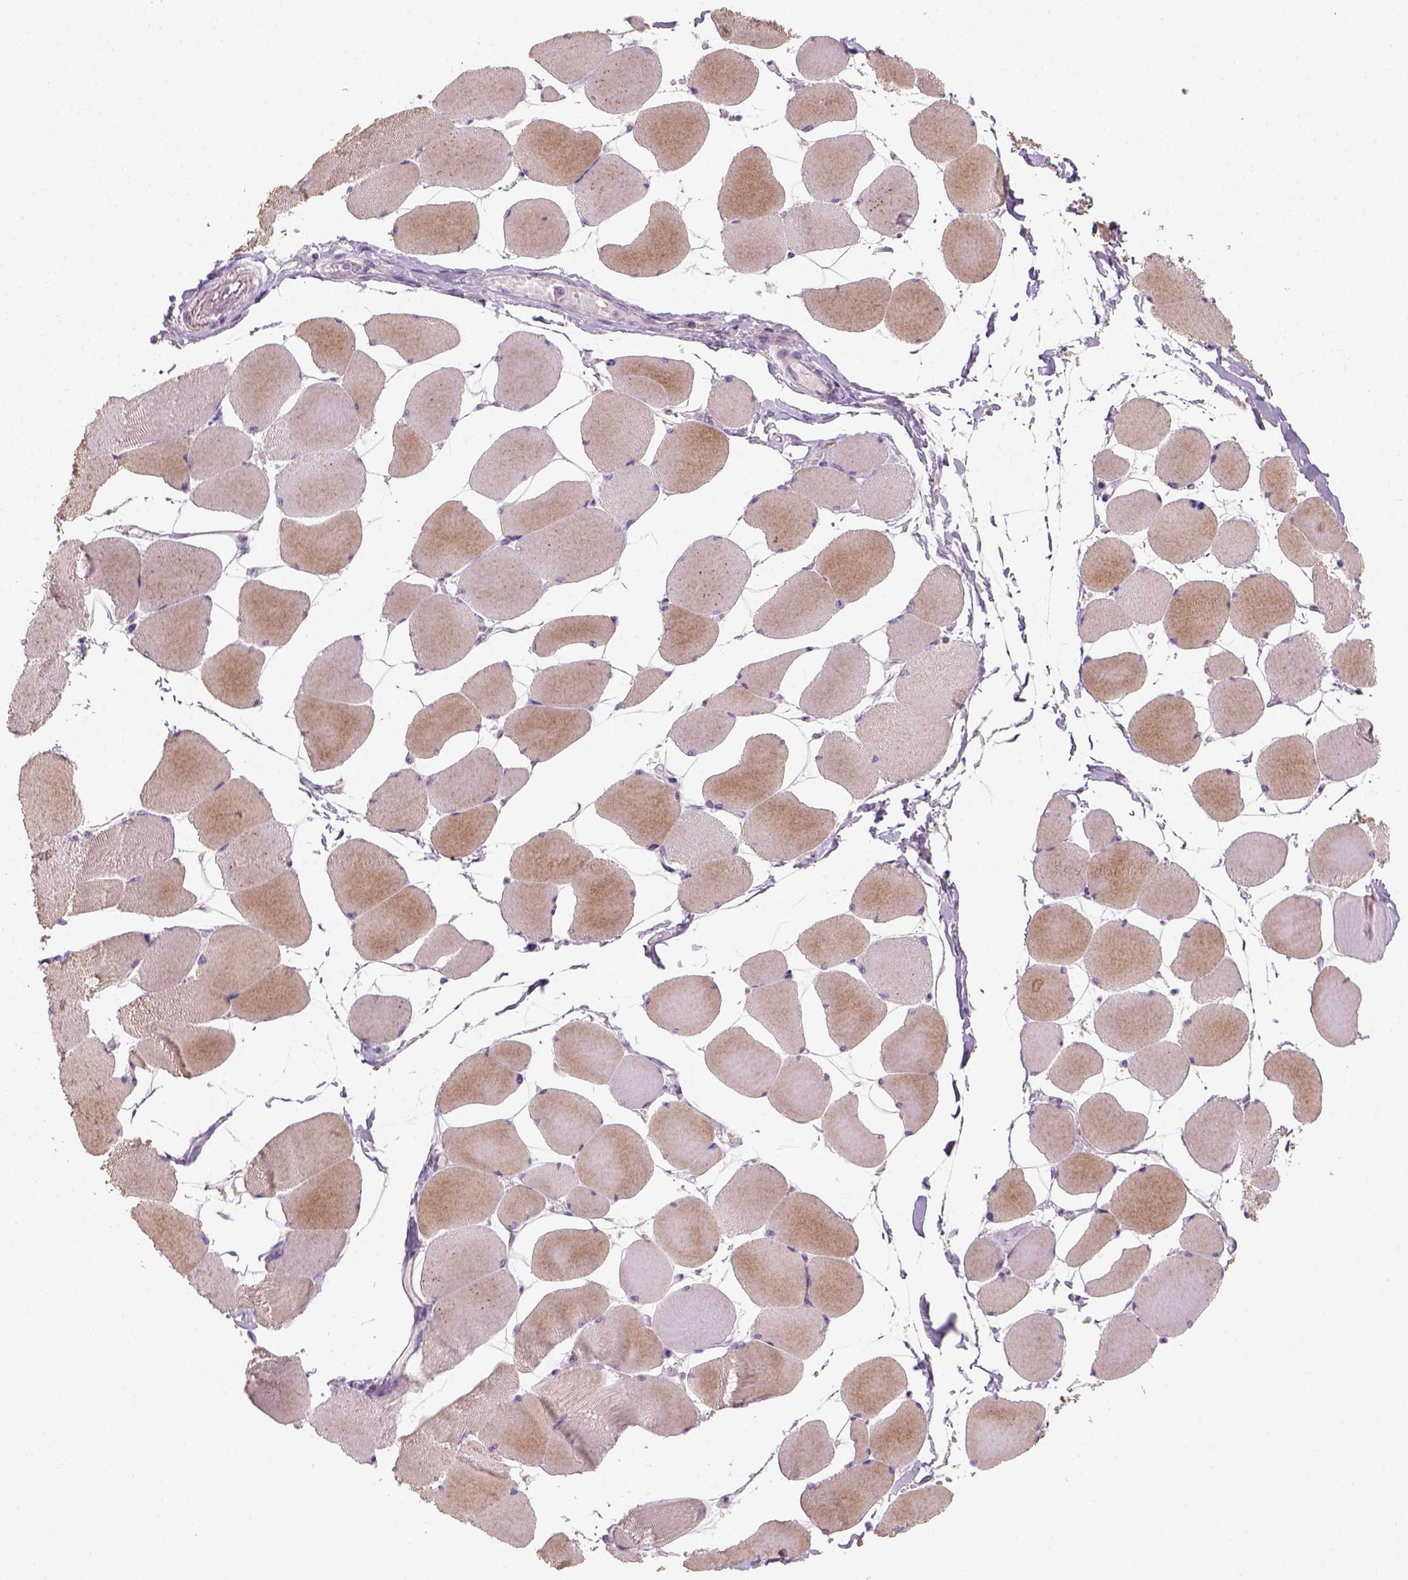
{"staining": {"intensity": "moderate", "quantity": "25%-75%", "location": "cytoplasmic/membranous"}, "tissue": "skeletal muscle", "cell_type": "Myocytes", "image_type": "normal", "snomed": [{"axis": "morphology", "description": "Normal tissue, NOS"}, {"axis": "topography", "description": "Skeletal muscle"}], "caption": "The image displays staining of benign skeletal muscle, revealing moderate cytoplasmic/membranous protein positivity (brown color) within myocytes.", "gene": "NUDT6", "patient": {"sex": "female", "age": 75}}